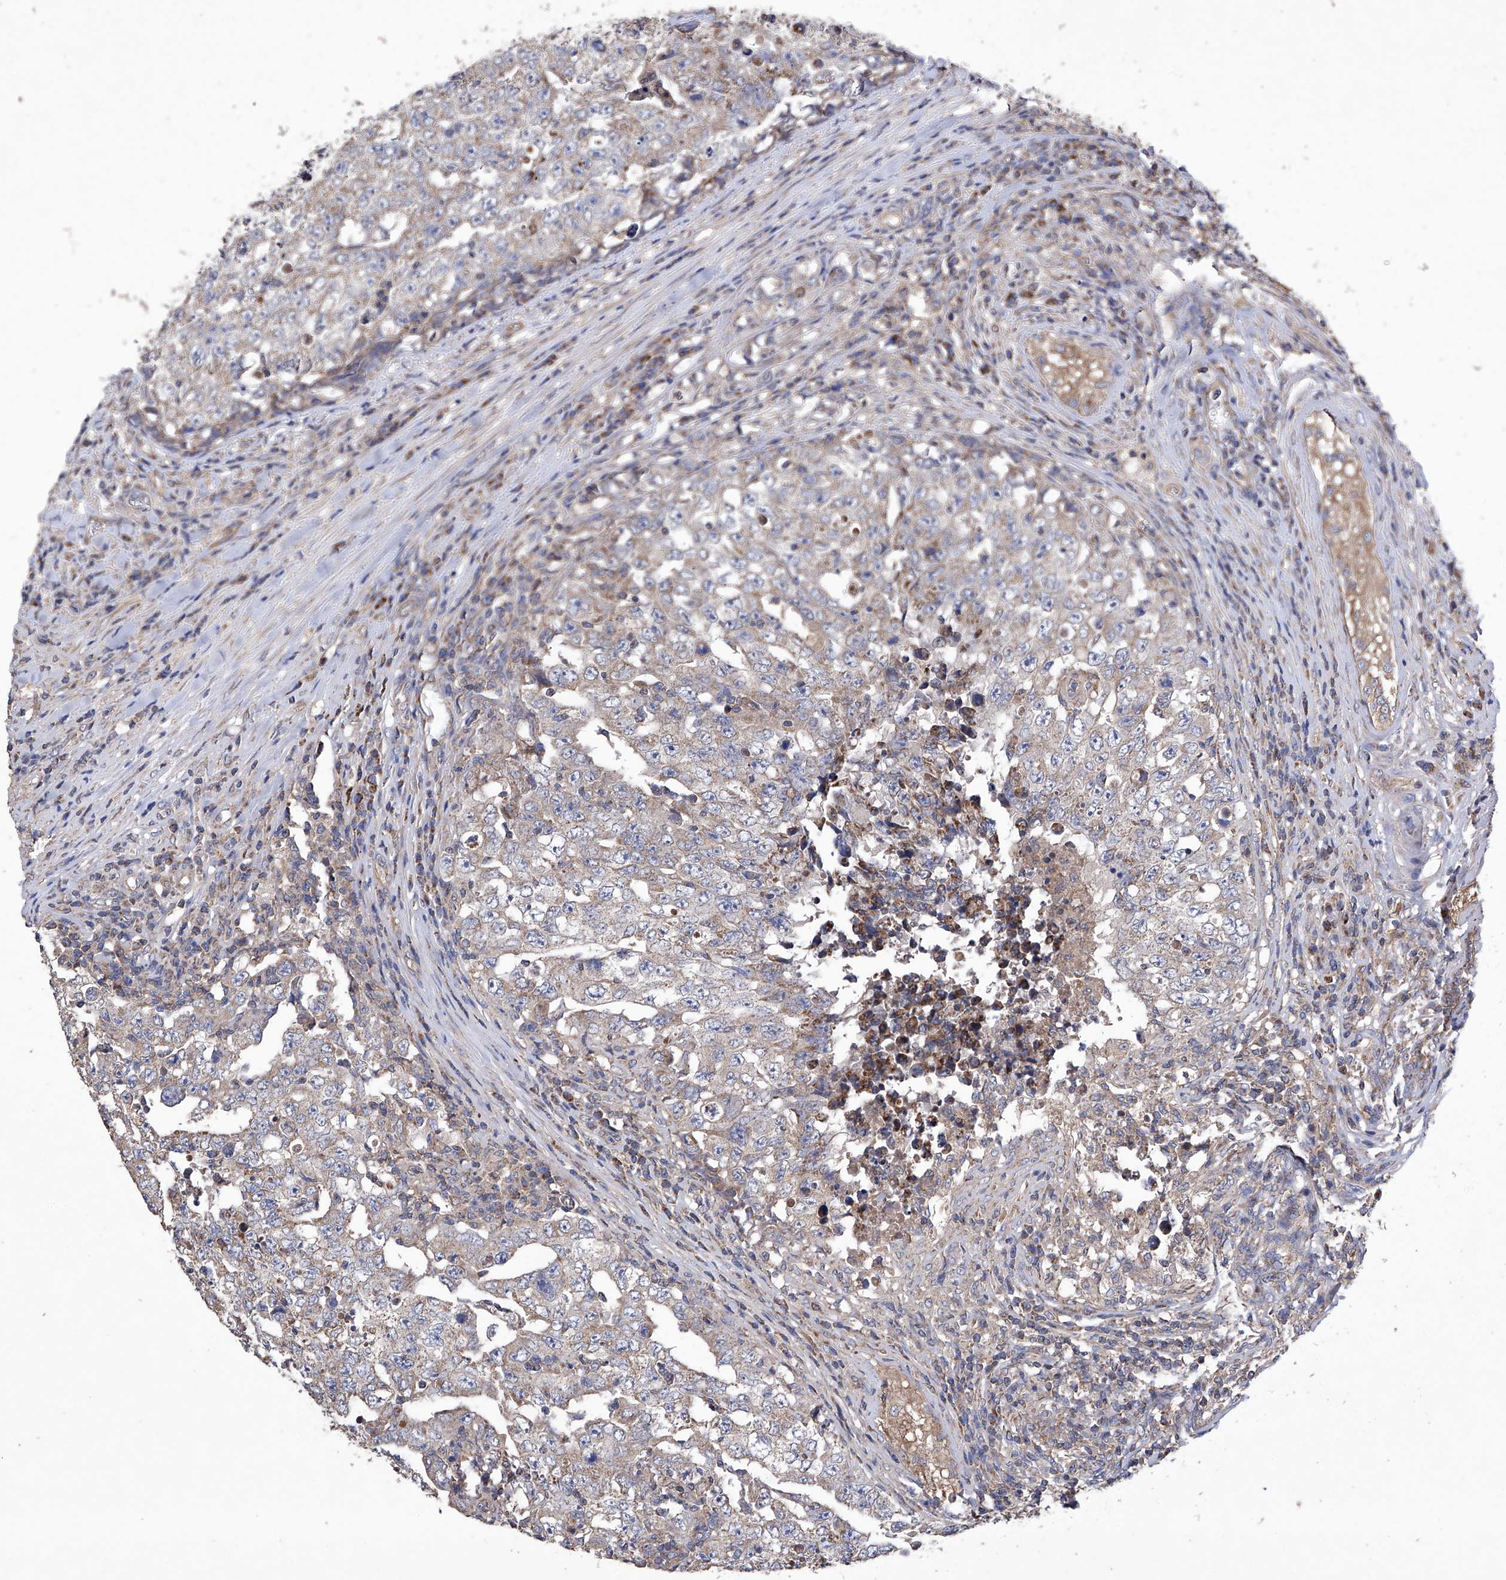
{"staining": {"intensity": "weak", "quantity": ">75%", "location": "cytoplasmic/membranous"}, "tissue": "testis cancer", "cell_type": "Tumor cells", "image_type": "cancer", "snomed": [{"axis": "morphology", "description": "Carcinoma, Embryonal, NOS"}, {"axis": "topography", "description": "Testis"}], "caption": "A brown stain highlights weak cytoplasmic/membranous staining of a protein in testis embryonal carcinoma tumor cells. Immunohistochemistry (ihc) stains the protein of interest in brown and the nuclei are stained blue.", "gene": "EFCAB2", "patient": {"sex": "male", "age": 26}}